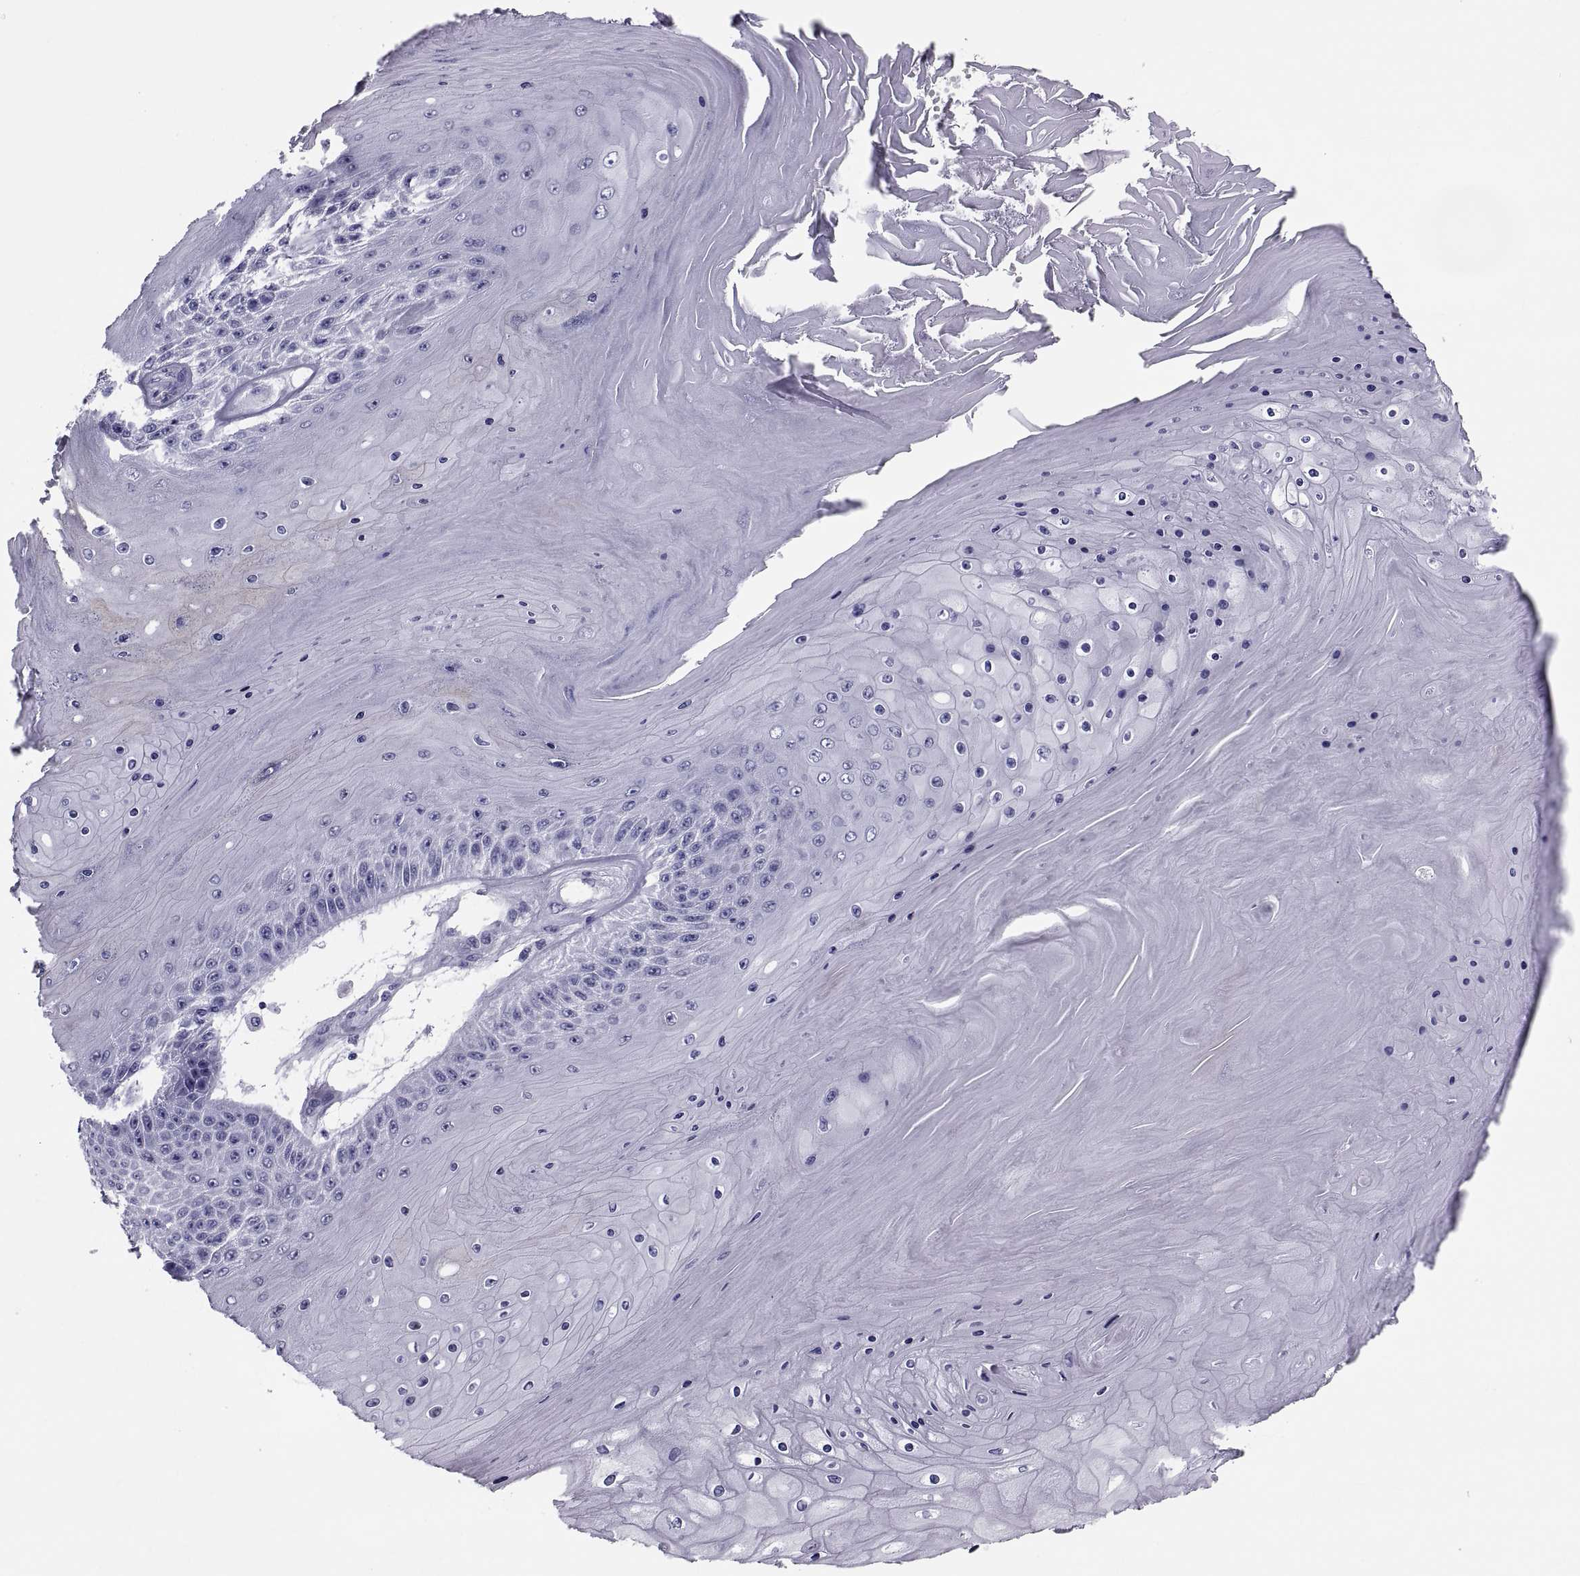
{"staining": {"intensity": "negative", "quantity": "none", "location": "none"}, "tissue": "skin cancer", "cell_type": "Tumor cells", "image_type": "cancer", "snomed": [{"axis": "morphology", "description": "Squamous cell carcinoma, NOS"}, {"axis": "topography", "description": "Skin"}], "caption": "This is a micrograph of immunohistochemistry (IHC) staining of skin cancer, which shows no staining in tumor cells.", "gene": "CRISP1", "patient": {"sex": "male", "age": 62}}